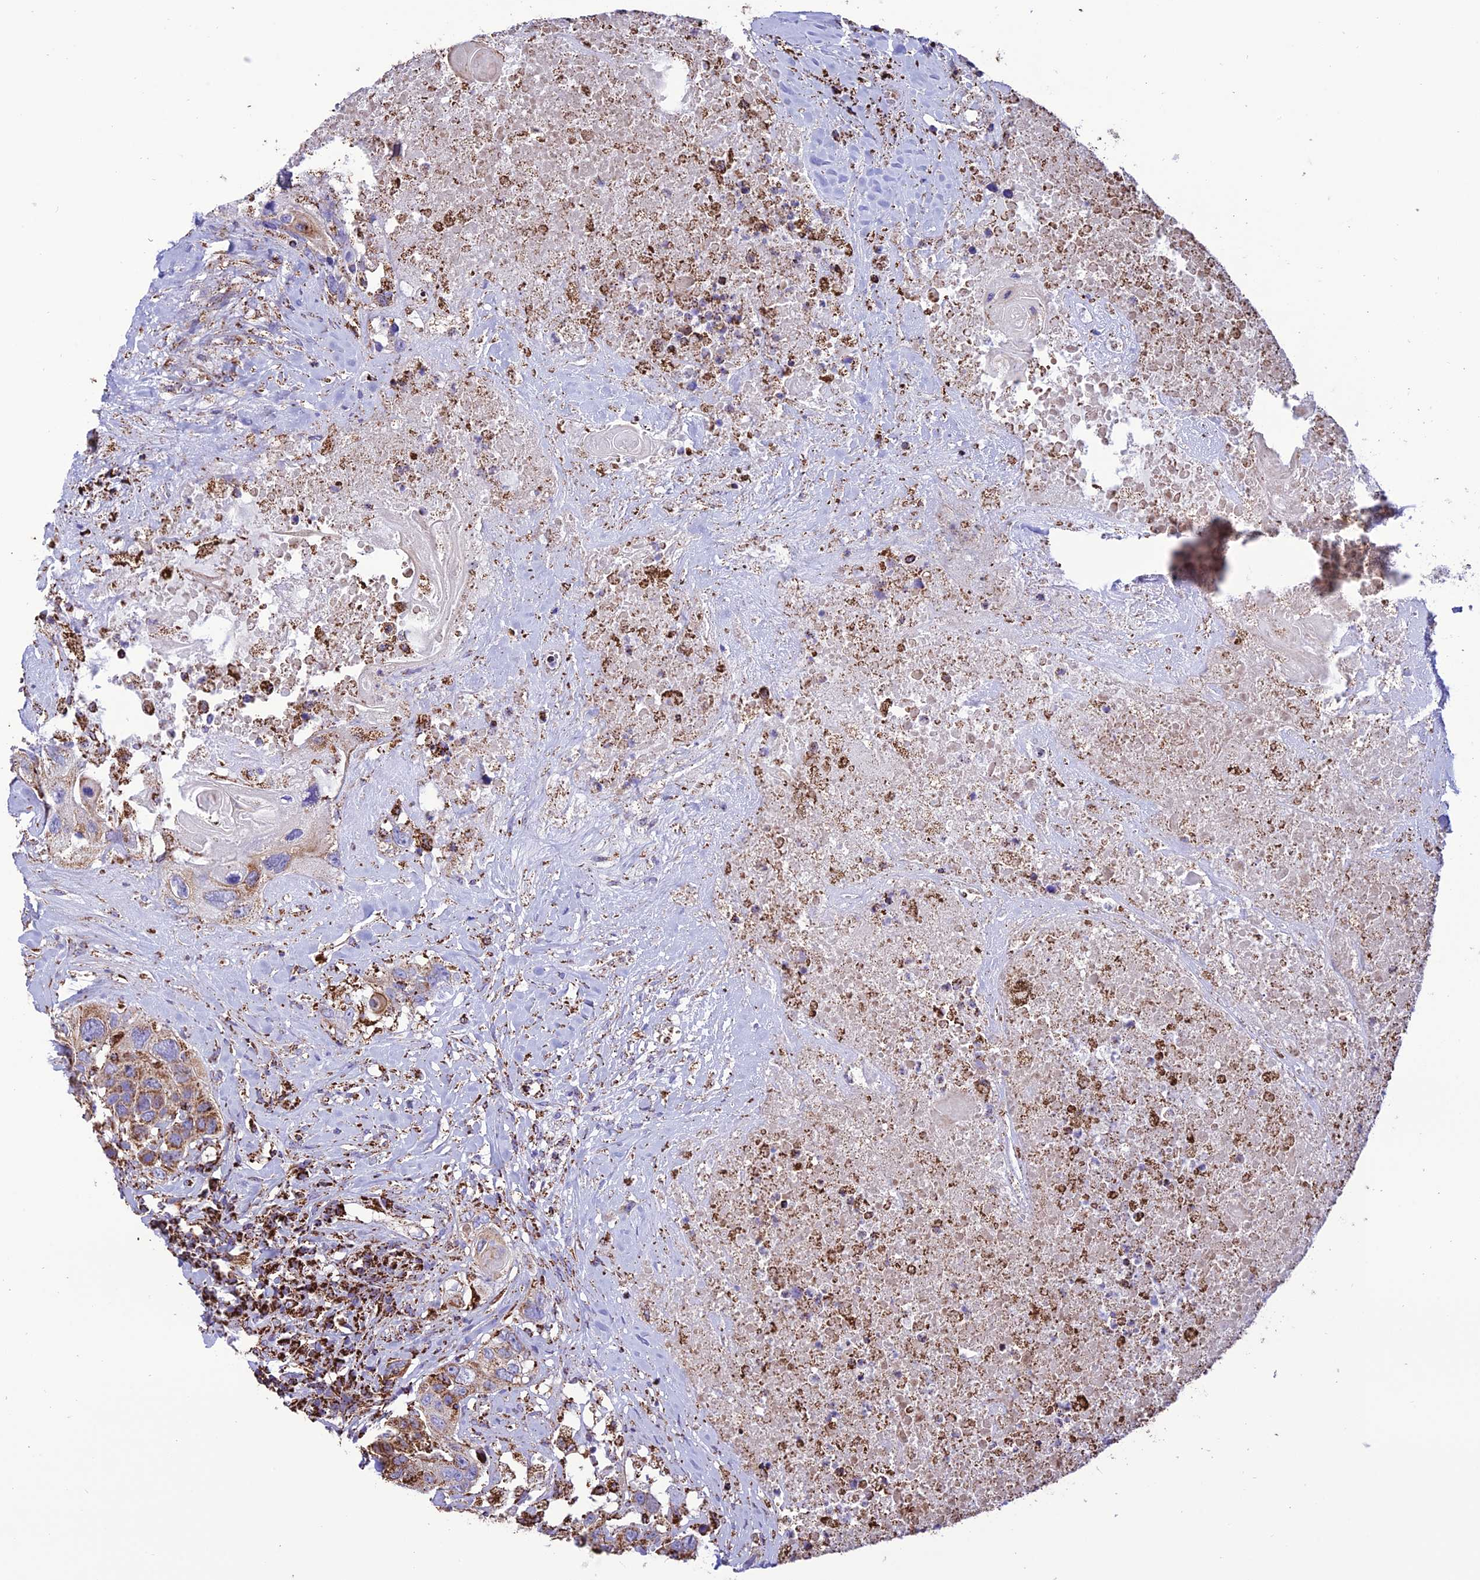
{"staining": {"intensity": "moderate", "quantity": ">75%", "location": "cytoplasmic/membranous"}, "tissue": "head and neck cancer", "cell_type": "Tumor cells", "image_type": "cancer", "snomed": [{"axis": "morphology", "description": "Squamous cell carcinoma, NOS"}, {"axis": "topography", "description": "Head-Neck"}], "caption": "Head and neck squamous cell carcinoma stained for a protein reveals moderate cytoplasmic/membranous positivity in tumor cells.", "gene": "NDUFAF1", "patient": {"sex": "male", "age": 66}}